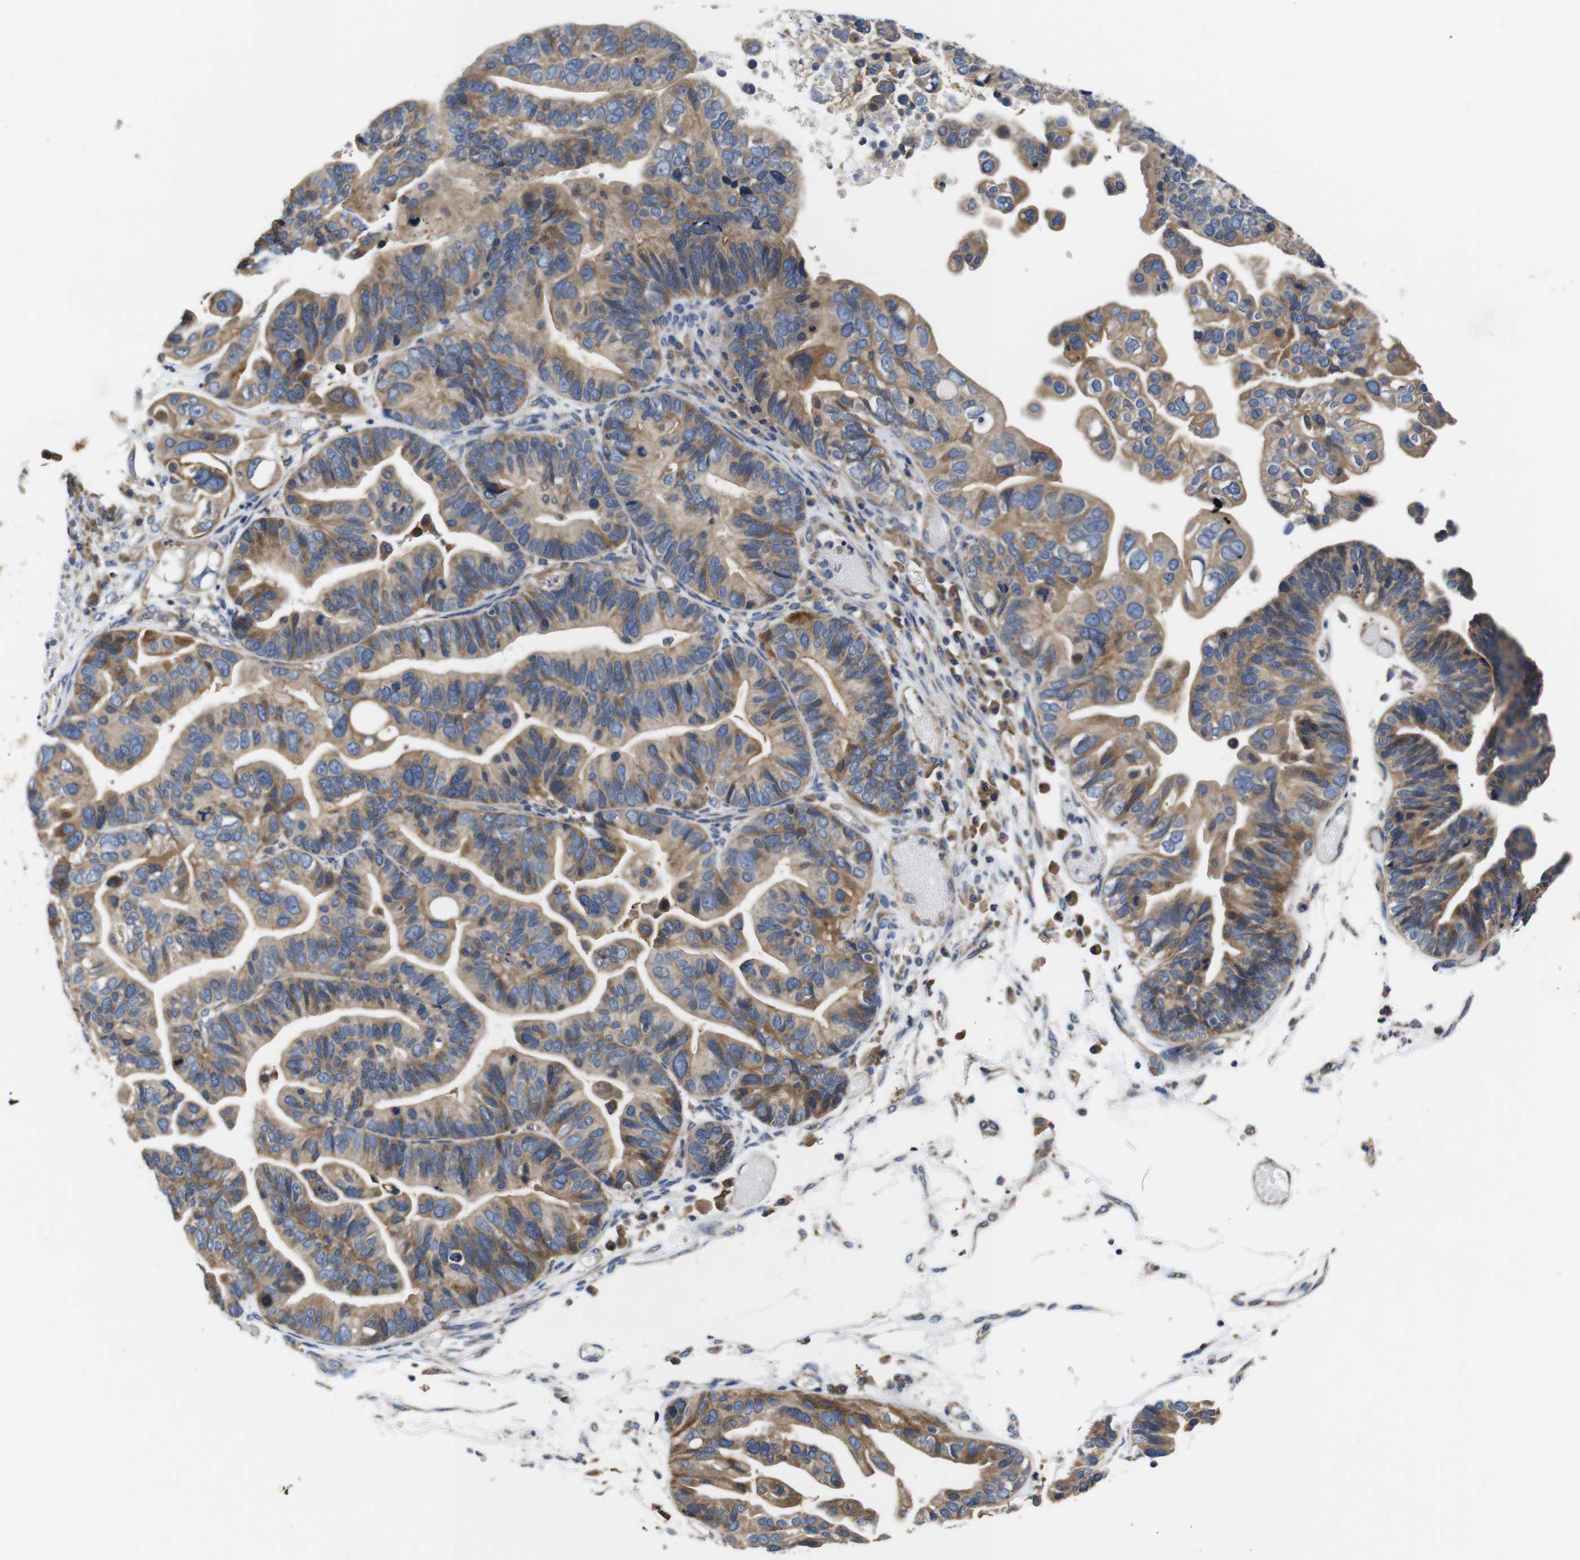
{"staining": {"intensity": "moderate", "quantity": ">75%", "location": "cytoplasmic/membranous"}, "tissue": "ovarian cancer", "cell_type": "Tumor cells", "image_type": "cancer", "snomed": [{"axis": "morphology", "description": "Cystadenocarcinoma, serous, NOS"}, {"axis": "topography", "description": "Ovary"}], "caption": "Immunohistochemistry (IHC) micrograph of neoplastic tissue: serous cystadenocarcinoma (ovarian) stained using immunohistochemistry shows medium levels of moderate protein expression localized specifically in the cytoplasmic/membranous of tumor cells, appearing as a cytoplasmic/membranous brown color.", "gene": "MARCHF7", "patient": {"sex": "female", "age": 56}}